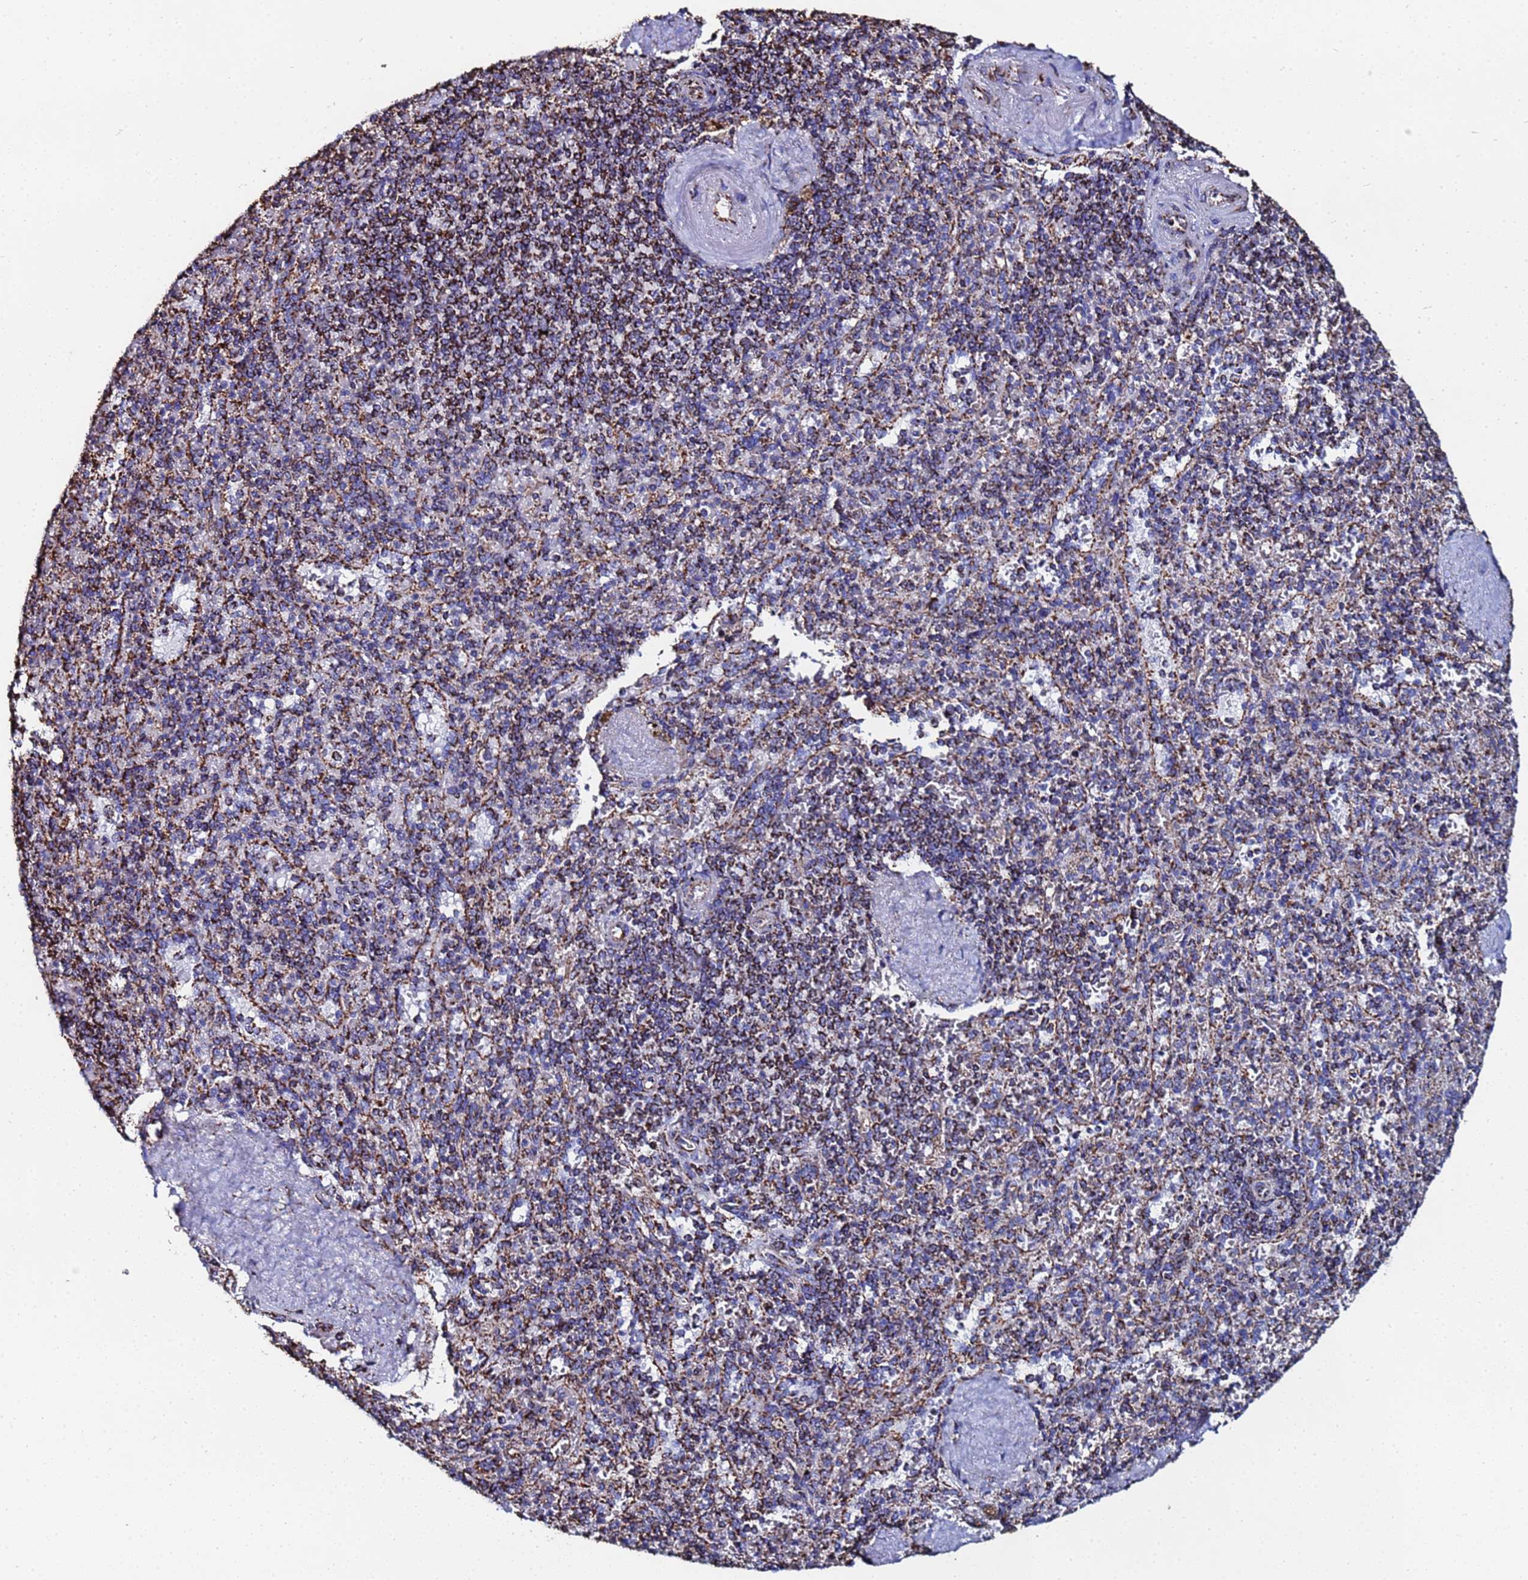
{"staining": {"intensity": "strong", "quantity": "25%-75%", "location": "cytoplasmic/membranous"}, "tissue": "spleen", "cell_type": "Cells in red pulp", "image_type": "normal", "snomed": [{"axis": "morphology", "description": "Normal tissue, NOS"}, {"axis": "topography", "description": "Spleen"}], "caption": "A brown stain labels strong cytoplasmic/membranous staining of a protein in cells in red pulp of normal human spleen. The staining is performed using DAB brown chromogen to label protein expression. The nuclei are counter-stained blue using hematoxylin.", "gene": "GLUD1", "patient": {"sex": "male", "age": 82}}